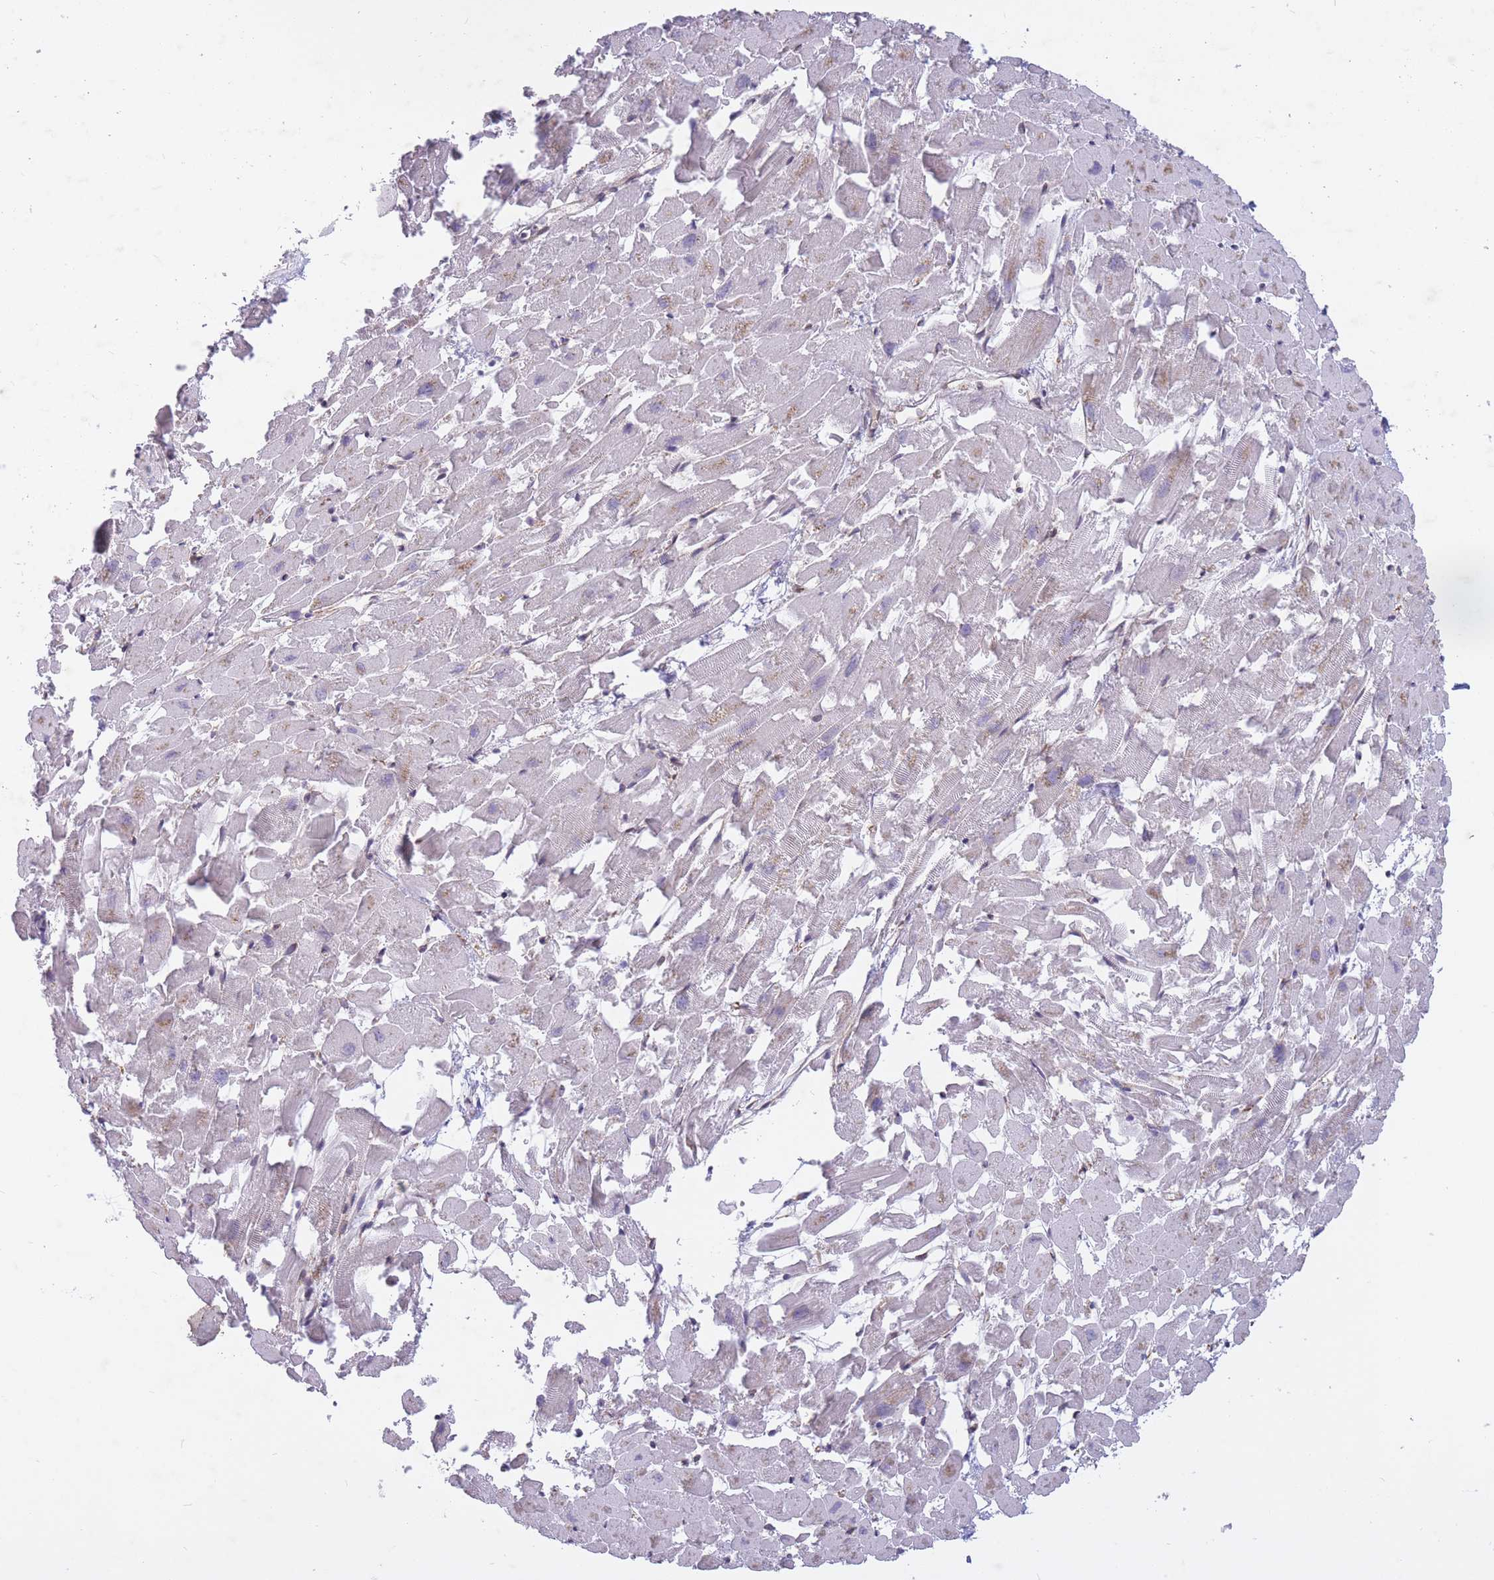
{"staining": {"intensity": "moderate", "quantity": "25%-75%", "location": "cytoplasmic/membranous"}, "tissue": "heart muscle", "cell_type": "Cardiomyocytes", "image_type": "normal", "snomed": [{"axis": "morphology", "description": "Normal tissue, NOS"}, {"axis": "topography", "description": "Heart"}], "caption": "High-power microscopy captured an immunohistochemistry (IHC) image of benign heart muscle, revealing moderate cytoplasmic/membranous expression in about 25%-75% of cardiomyocytes.", "gene": "CCDC124", "patient": {"sex": "female", "age": 64}}